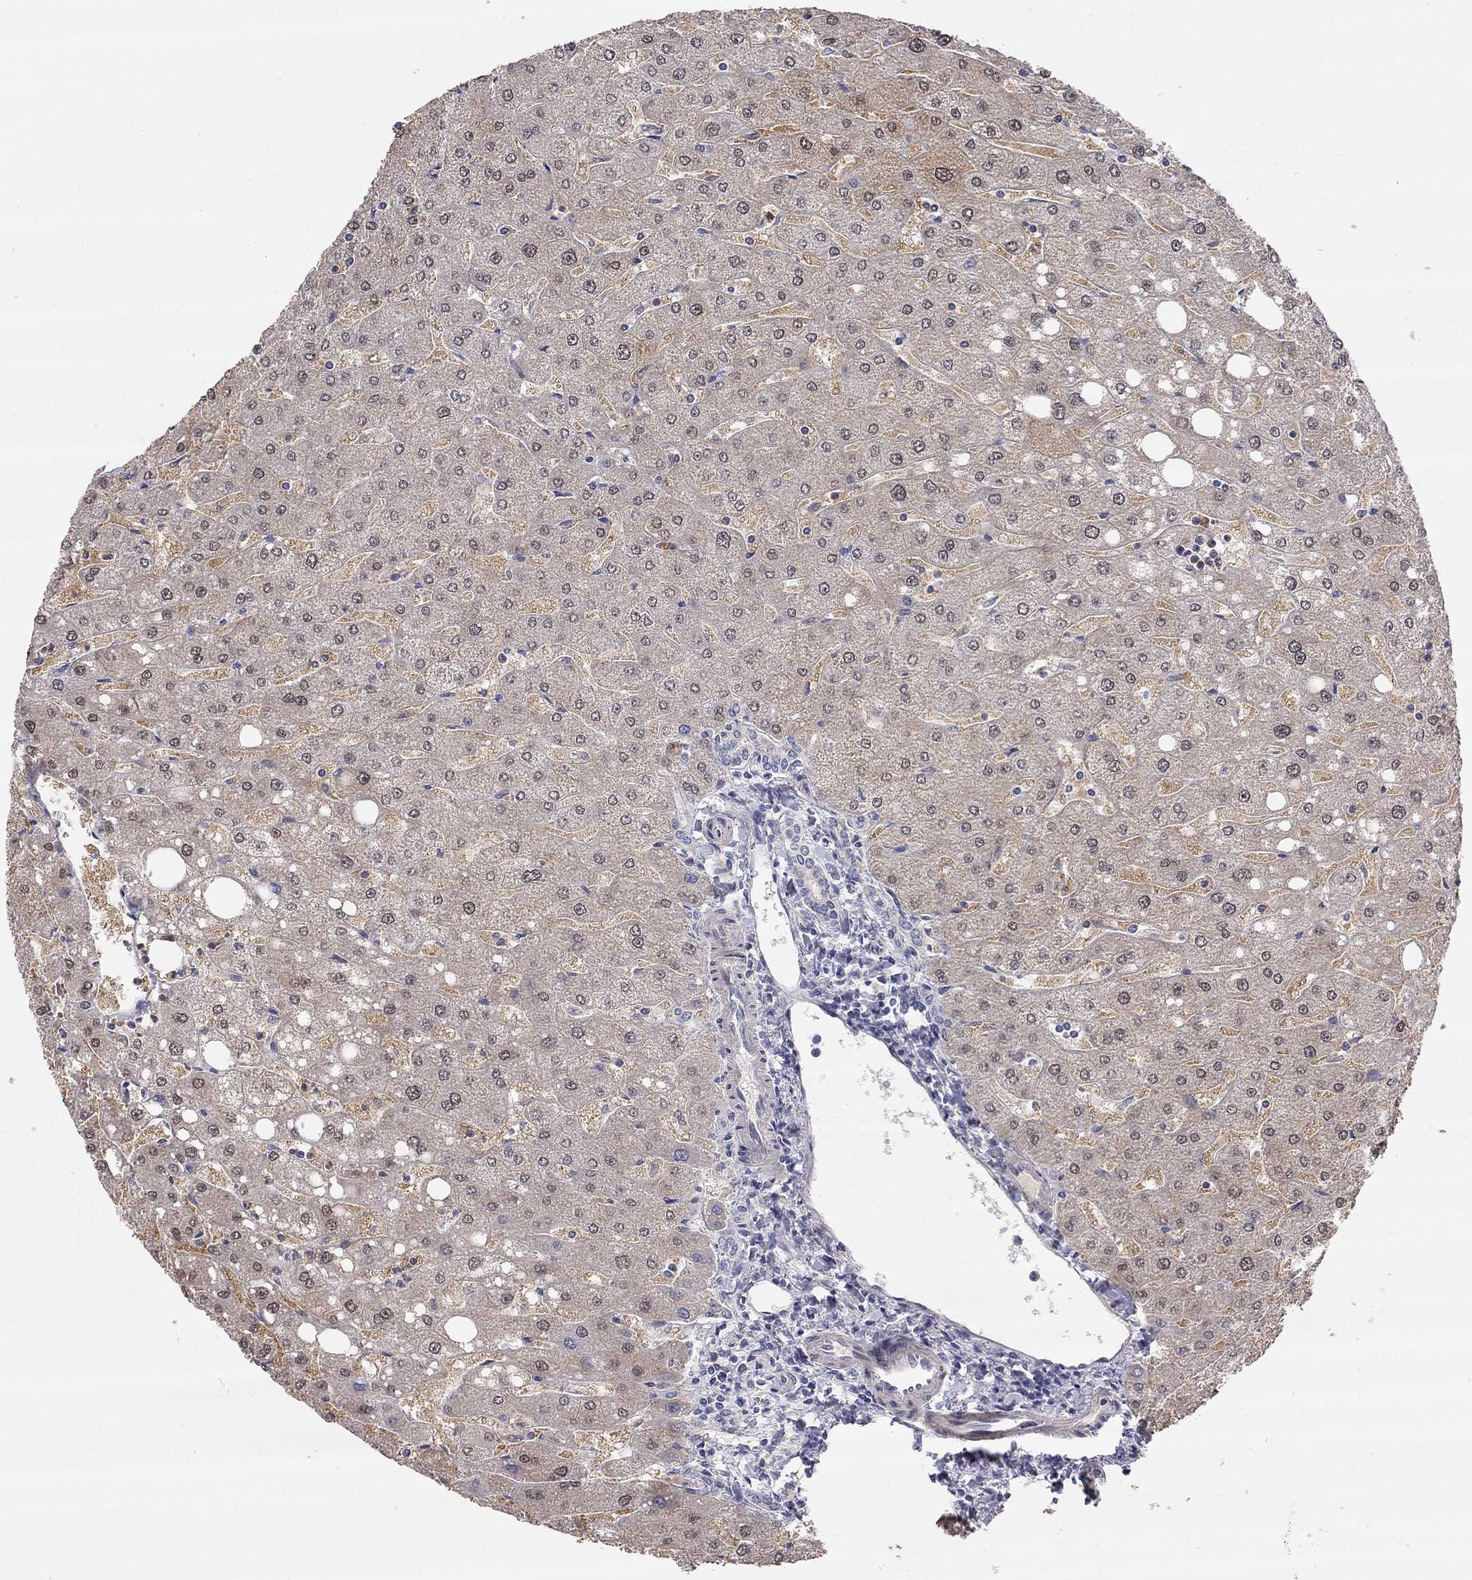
{"staining": {"intensity": "negative", "quantity": "none", "location": "none"}, "tissue": "liver", "cell_type": "Cholangiocytes", "image_type": "normal", "snomed": [{"axis": "morphology", "description": "Normal tissue, NOS"}, {"axis": "topography", "description": "Liver"}], "caption": "DAB immunohistochemical staining of benign liver demonstrates no significant staining in cholangiocytes. Nuclei are stained in blue.", "gene": "PAPSS2", "patient": {"sex": "male", "age": 67}}